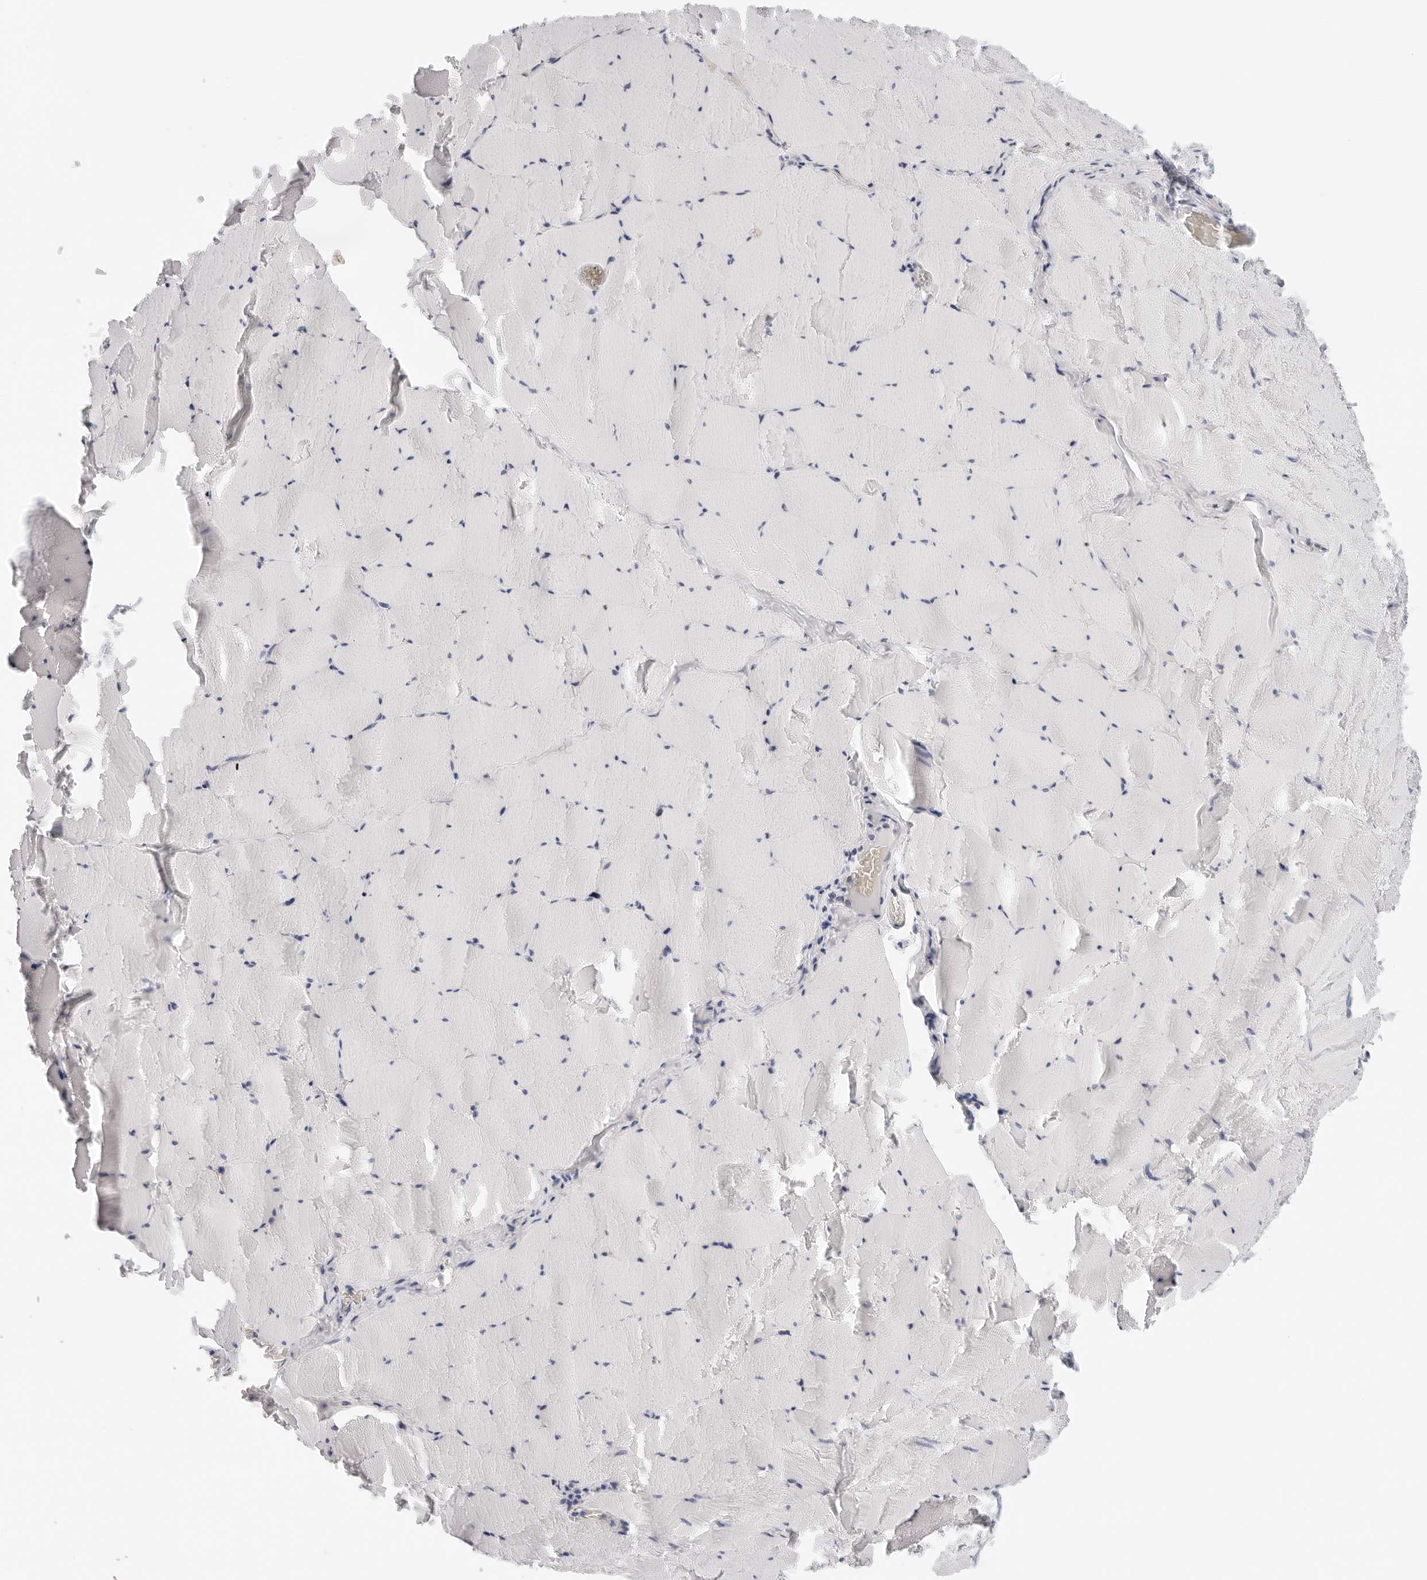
{"staining": {"intensity": "negative", "quantity": "none", "location": "none"}, "tissue": "skeletal muscle", "cell_type": "Myocytes", "image_type": "normal", "snomed": [{"axis": "morphology", "description": "Normal tissue, NOS"}, {"axis": "topography", "description": "Skeletal muscle"}], "caption": "Image shows no significant protein expression in myocytes of normal skeletal muscle.", "gene": "CST1", "patient": {"sex": "male", "age": 62}}